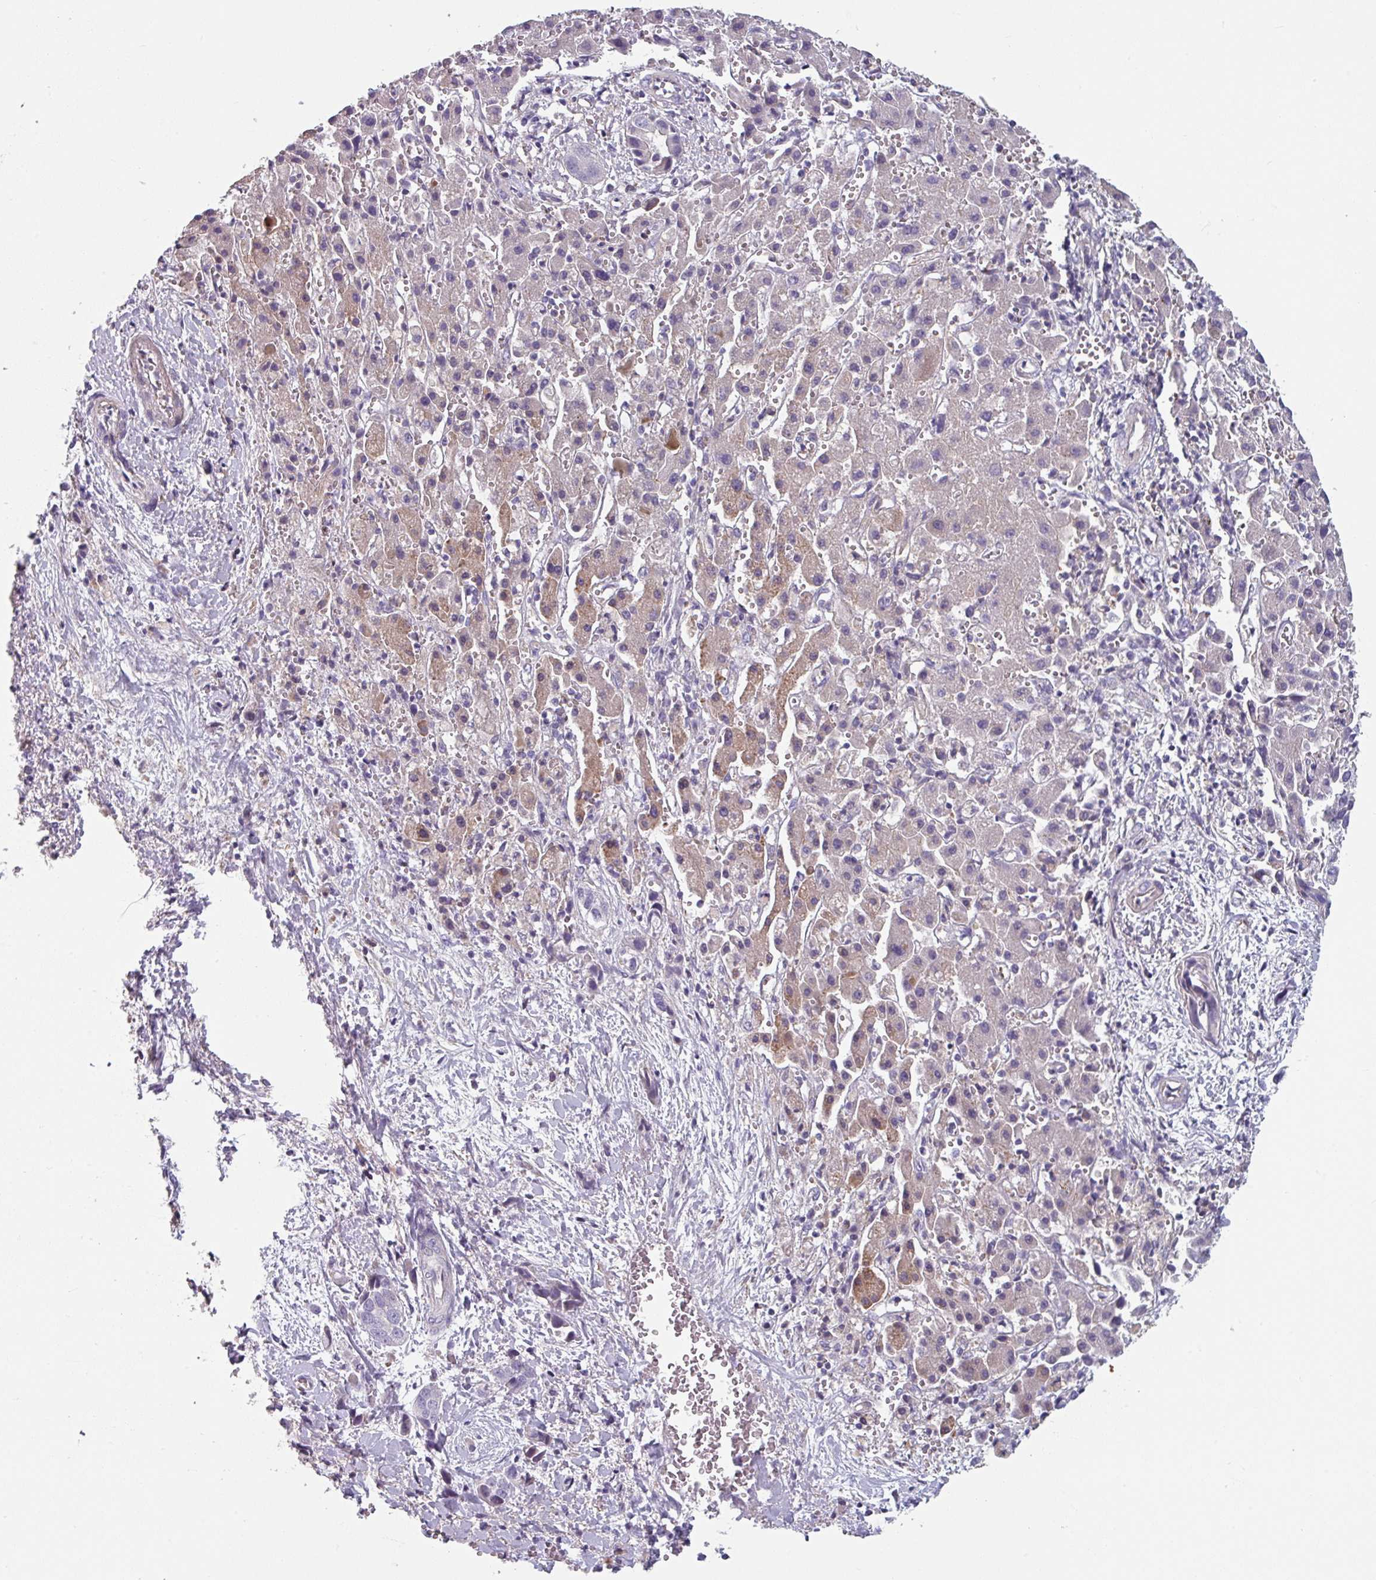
{"staining": {"intensity": "negative", "quantity": "none", "location": "none"}, "tissue": "liver cancer", "cell_type": "Tumor cells", "image_type": "cancer", "snomed": [{"axis": "morphology", "description": "Cholangiocarcinoma"}, {"axis": "topography", "description": "Liver"}], "caption": "Tumor cells are negative for protein expression in human liver cholangiocarcinoma. (Brightfield microscopy of DAB (3,3'-diaminobenzidine) IHC at high magnification).", "gene": "TMEM132A", "patient": {"sex": "female", "age": 52}}